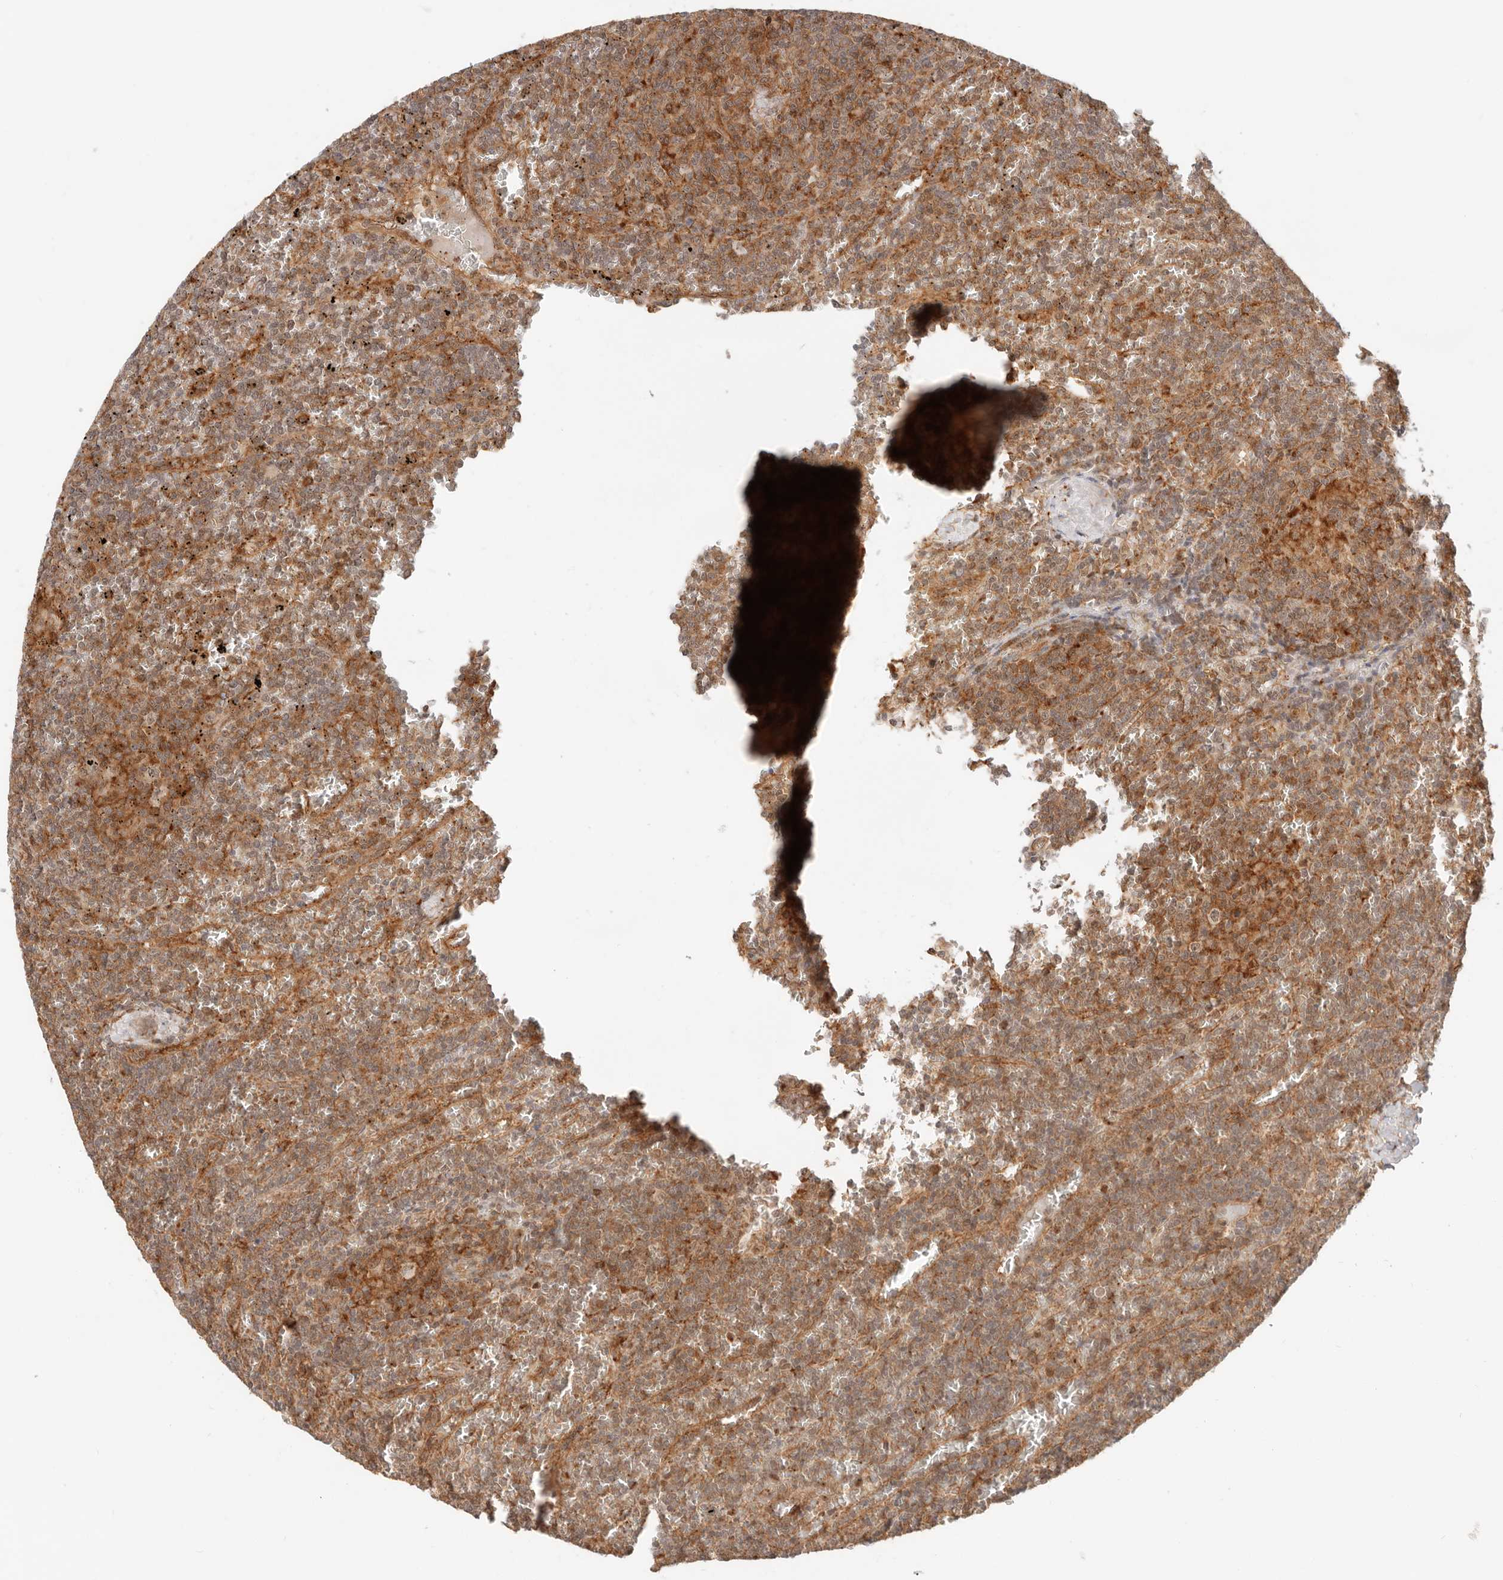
{"staining": {"intensity": "moderate", "quantity": ">75%", "location": "cytoplasmic/membranous,nuclear"}, "tissue": "lymphoma", "cell_type": "Tumor cells", "image_type": "cancer", "snomed": [{"axis": "morphology", "description": "Malignant lymphoma, non-Hodgkin's type, Low grade"}, {"axis": "topography", "description": "Spleen"}], "caption": "Immunohistochemistry (IHC) of malignant lymphoma, non-Hodgkin's type (low-grade) exhibits medium levels of moderate cytoplasmic/membranous and nuclear staining in approximately >75% of tumor cells.", "gene": "HEXD", "patient": {"sex": "female", "age": 19}}